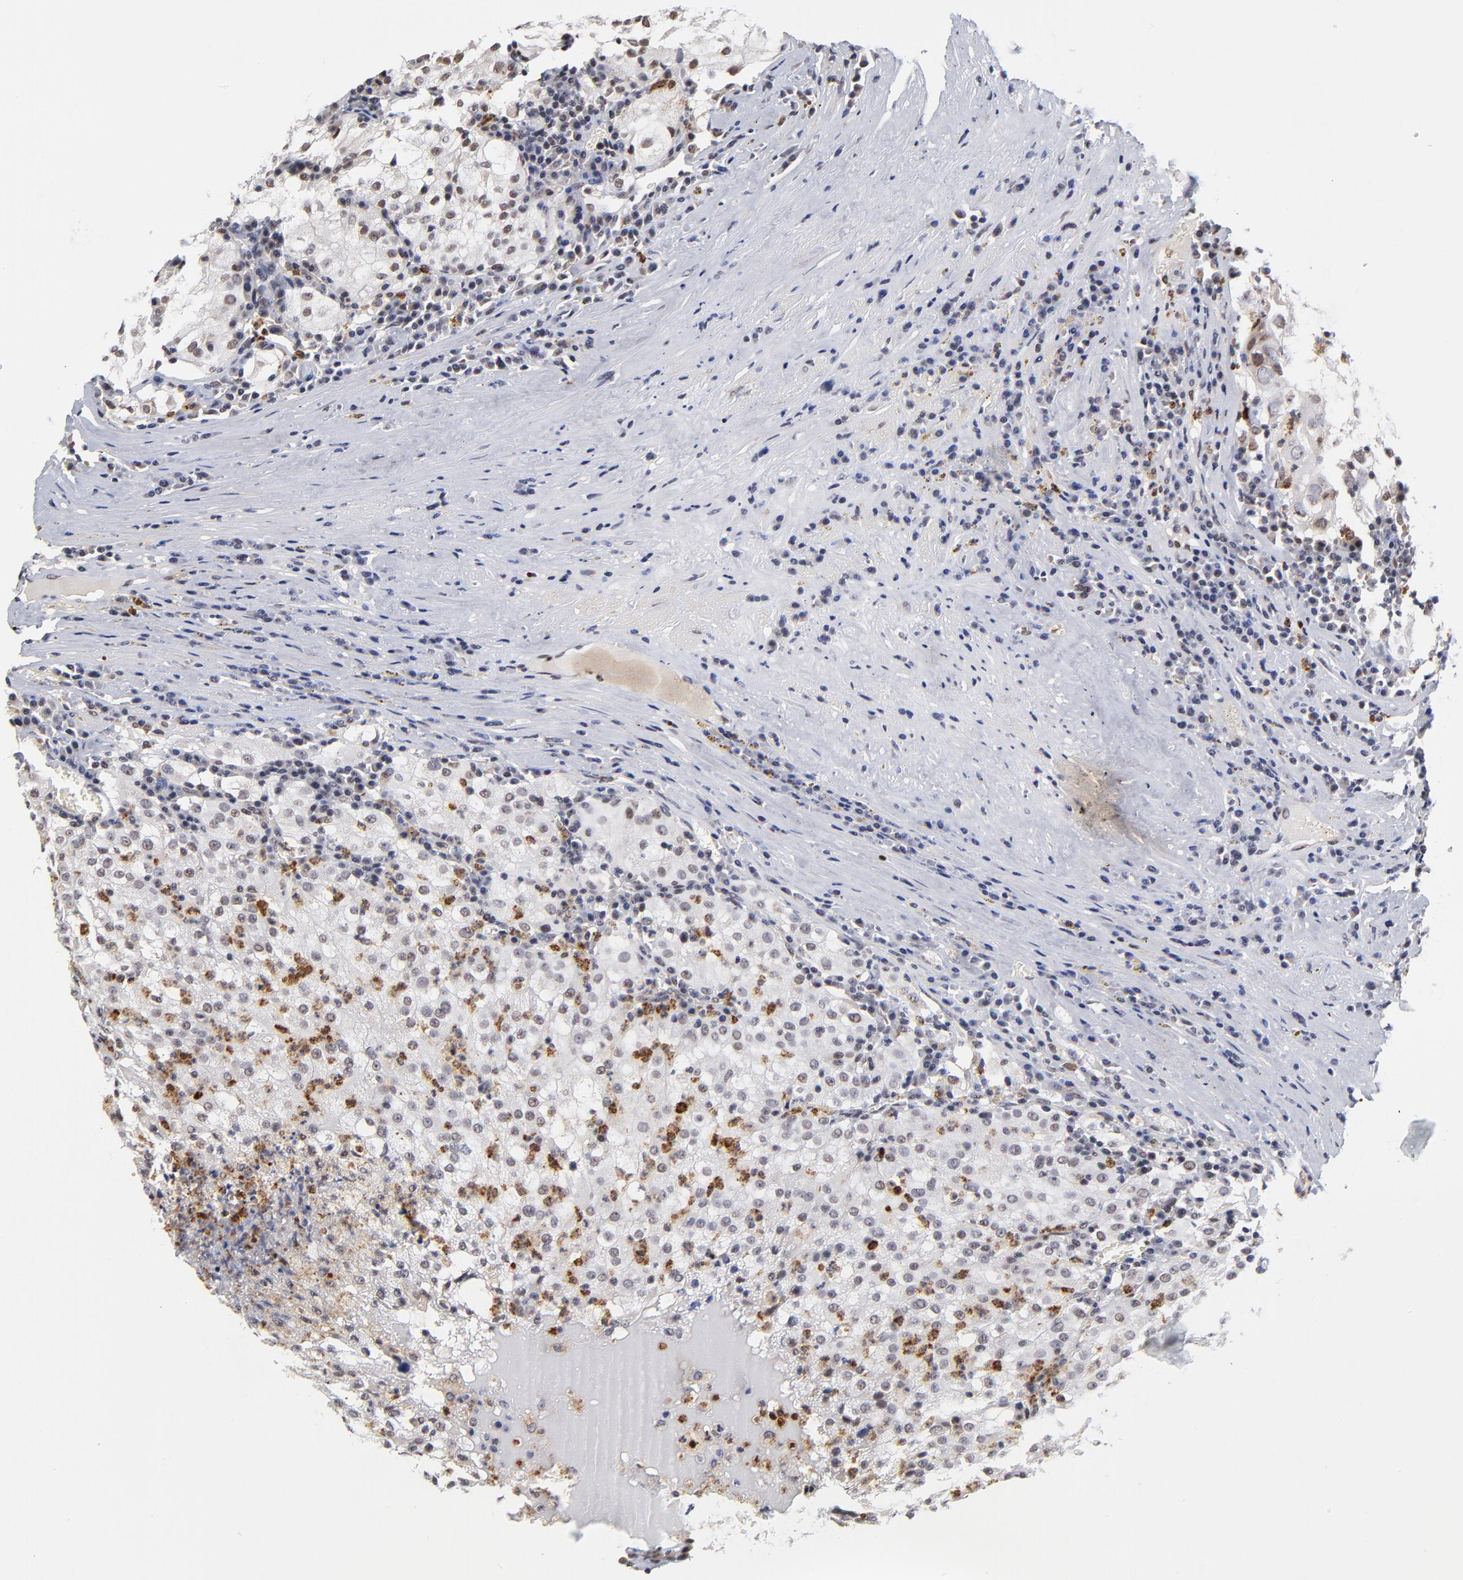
{"staining": {"intensity": "negative", "quantity": "none", "location": "none"}, "tissue": "renal cancer", "cell_type": "Tumor cells", "image_type": "cancer", "snomed": [{"axis": "morphology", "description": "Adenocarcinoma, NOS"}, {"axis": "topography", "description": "Kidney"}], "caption": "Immunohistochemistry (IHC) of renal cancer exhibits no expression in tumor cells.", "gene": "ZNF419", "patient": {"sex": "male", "age": 59}}